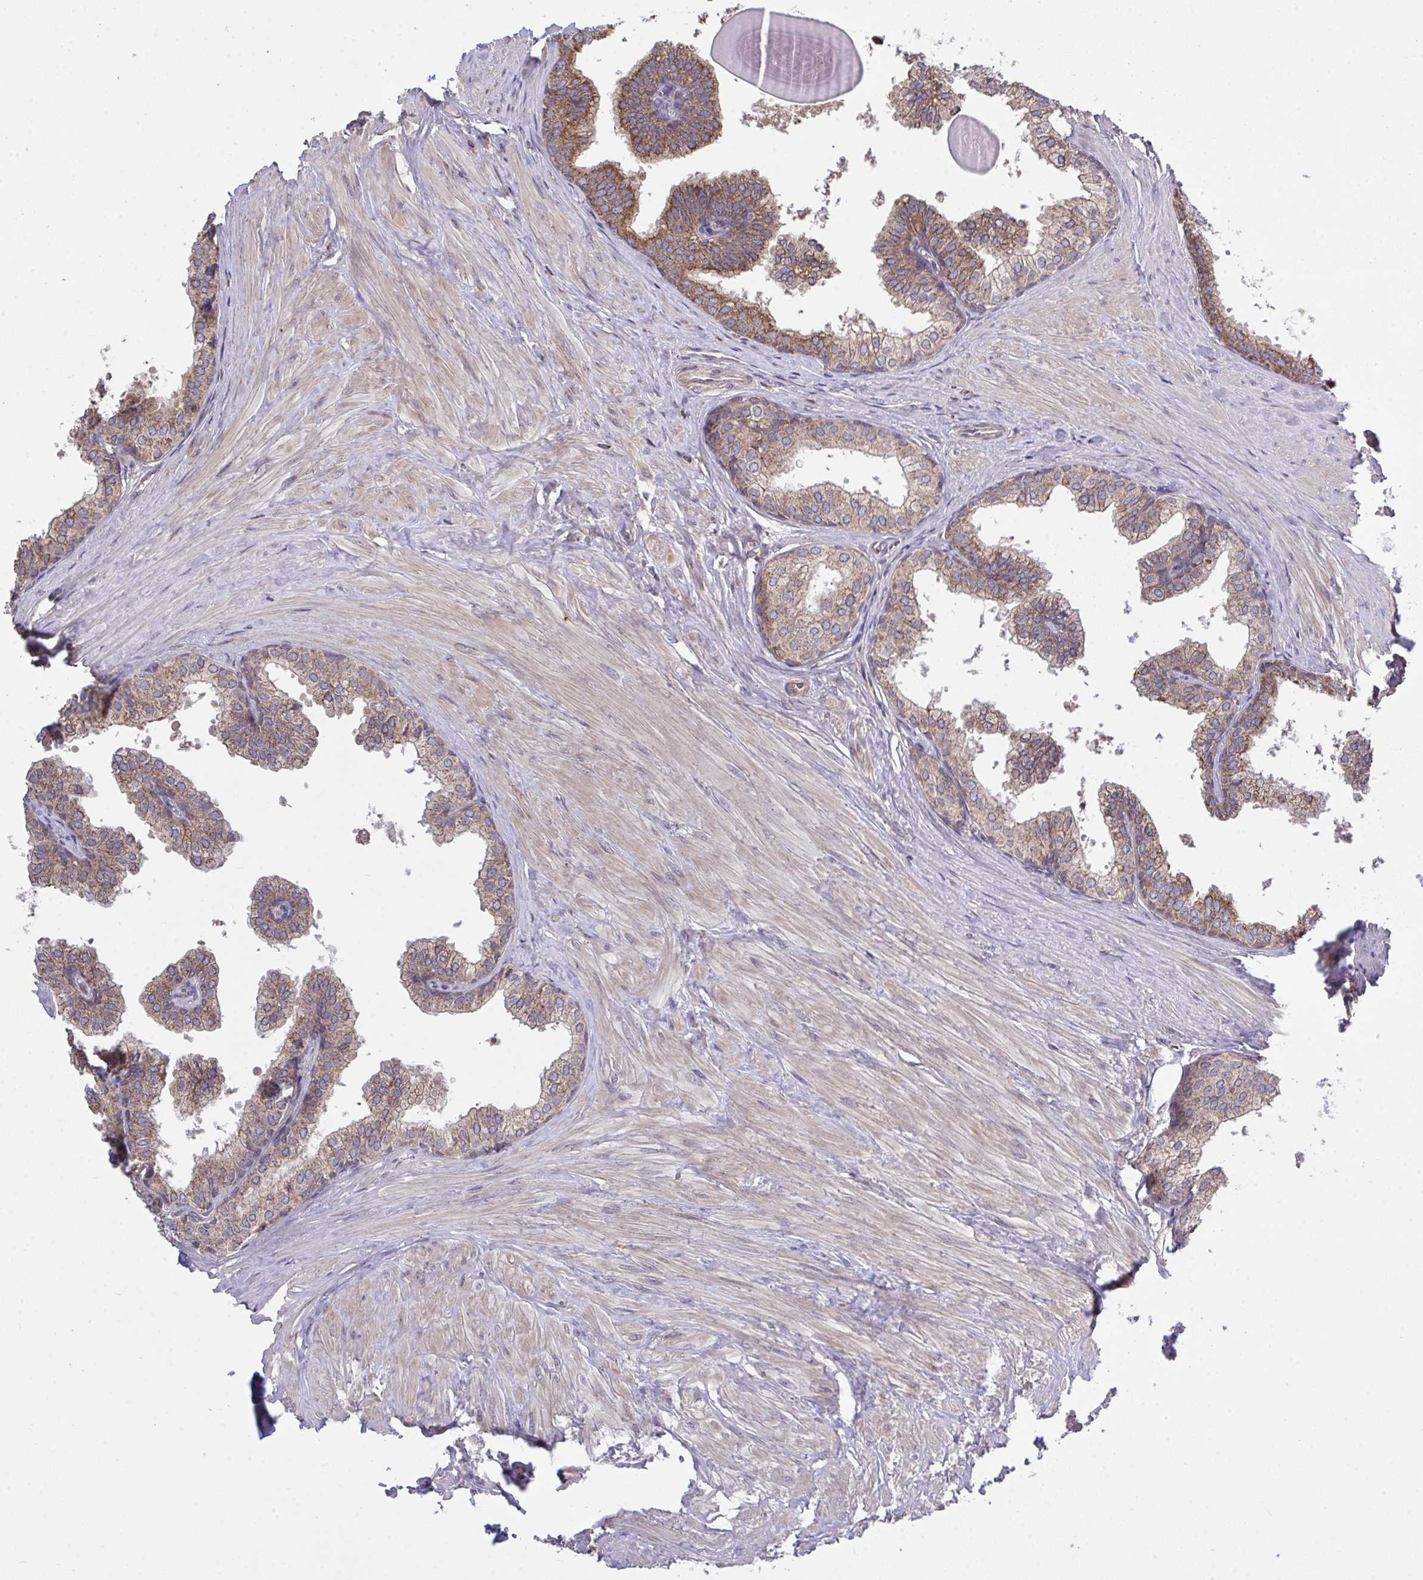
{"staining": {"intensity": "moderate", "quantity": ">75%", "location": "cytoplasmic/membranous"}, "tissue": "prostate", "cell_type": "Glandular cells", "image_type": "normal", "snomed": [{"axis": "morphology", "description": "Normal tissue, NOS"}, {"axis": "topography", "description": "Prostate"}, {"axis": "topography", "description": "Peripheral nerve tissue"}], "caption": "Immunohistochemical staining of unremarkable prostate shows moderate cytoplasmic/membranous protein positivity in about >75% of glandular cells. The staining is performed using DAB brown chromogen to label protein expression. The nuclei are counter-stained blue using hematoxylin.", "gene": "PPM1H", "patient": {"sex": "male", "age": 55}}